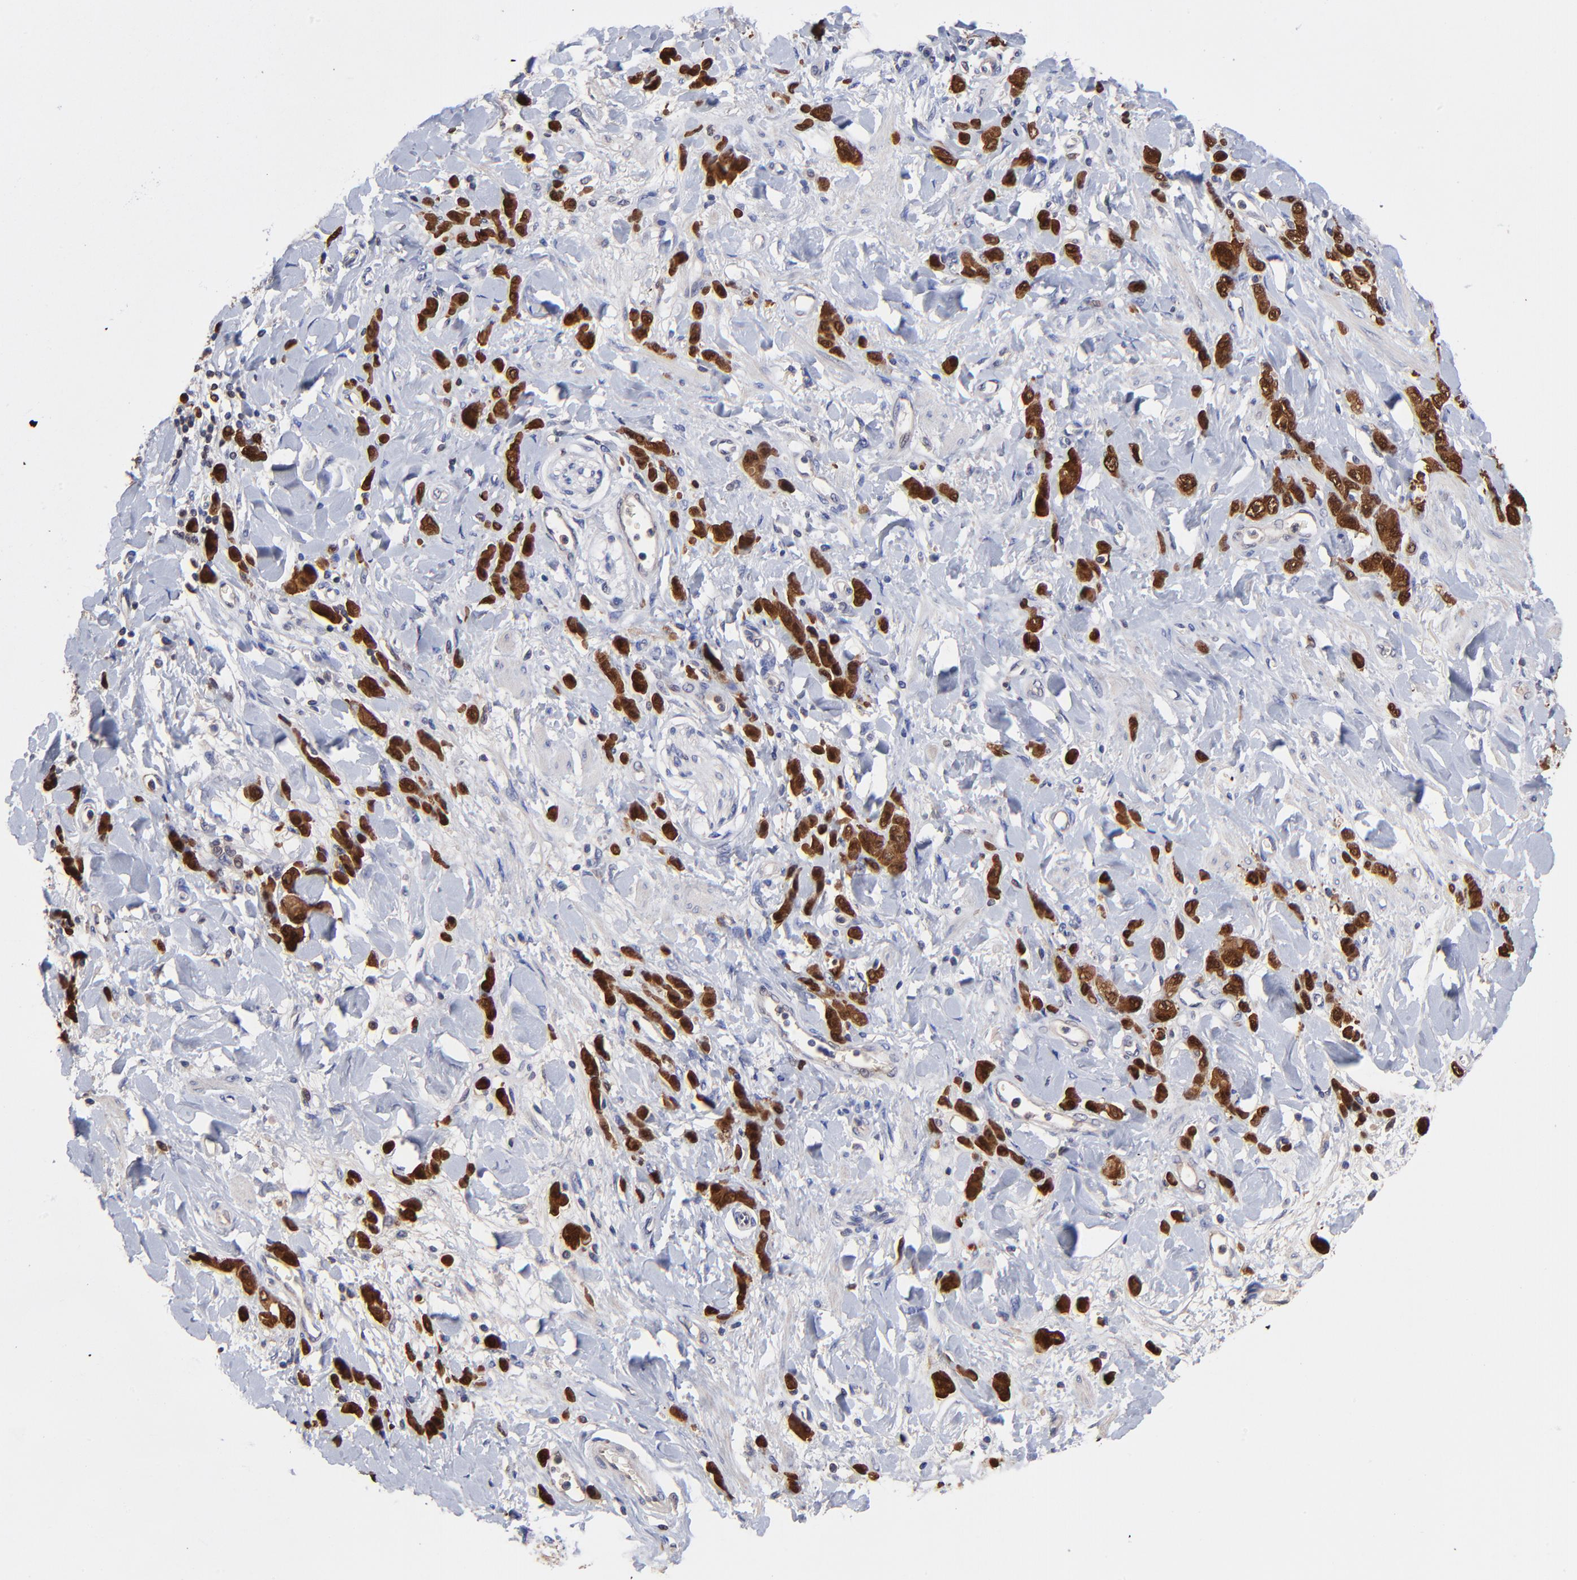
{"staining": {"intensity": "strong", "quantity": ">75%", "location": "cytoplasmic/membranous,nuclear"}, "tissue": "stomach cancer", "cell_type": "Tumor cells", "image_type": "cancer", "snomed": [{"axis": "morphology", "description": "Normal tissue, NOS"}, {"axis": "morphology", "description": "Adenocarcinoma, NOS"}, {"axis": "topography", "description": "Stomach"}], "caption": "The immunohistochemical stain highlights strong cytoplasmic/membranous and nuclear staining in tumor cells of stomach adenocarcinoma tissue.", "gene": "DCTPP1", "patient": {"sex": "male", "age": 82}}